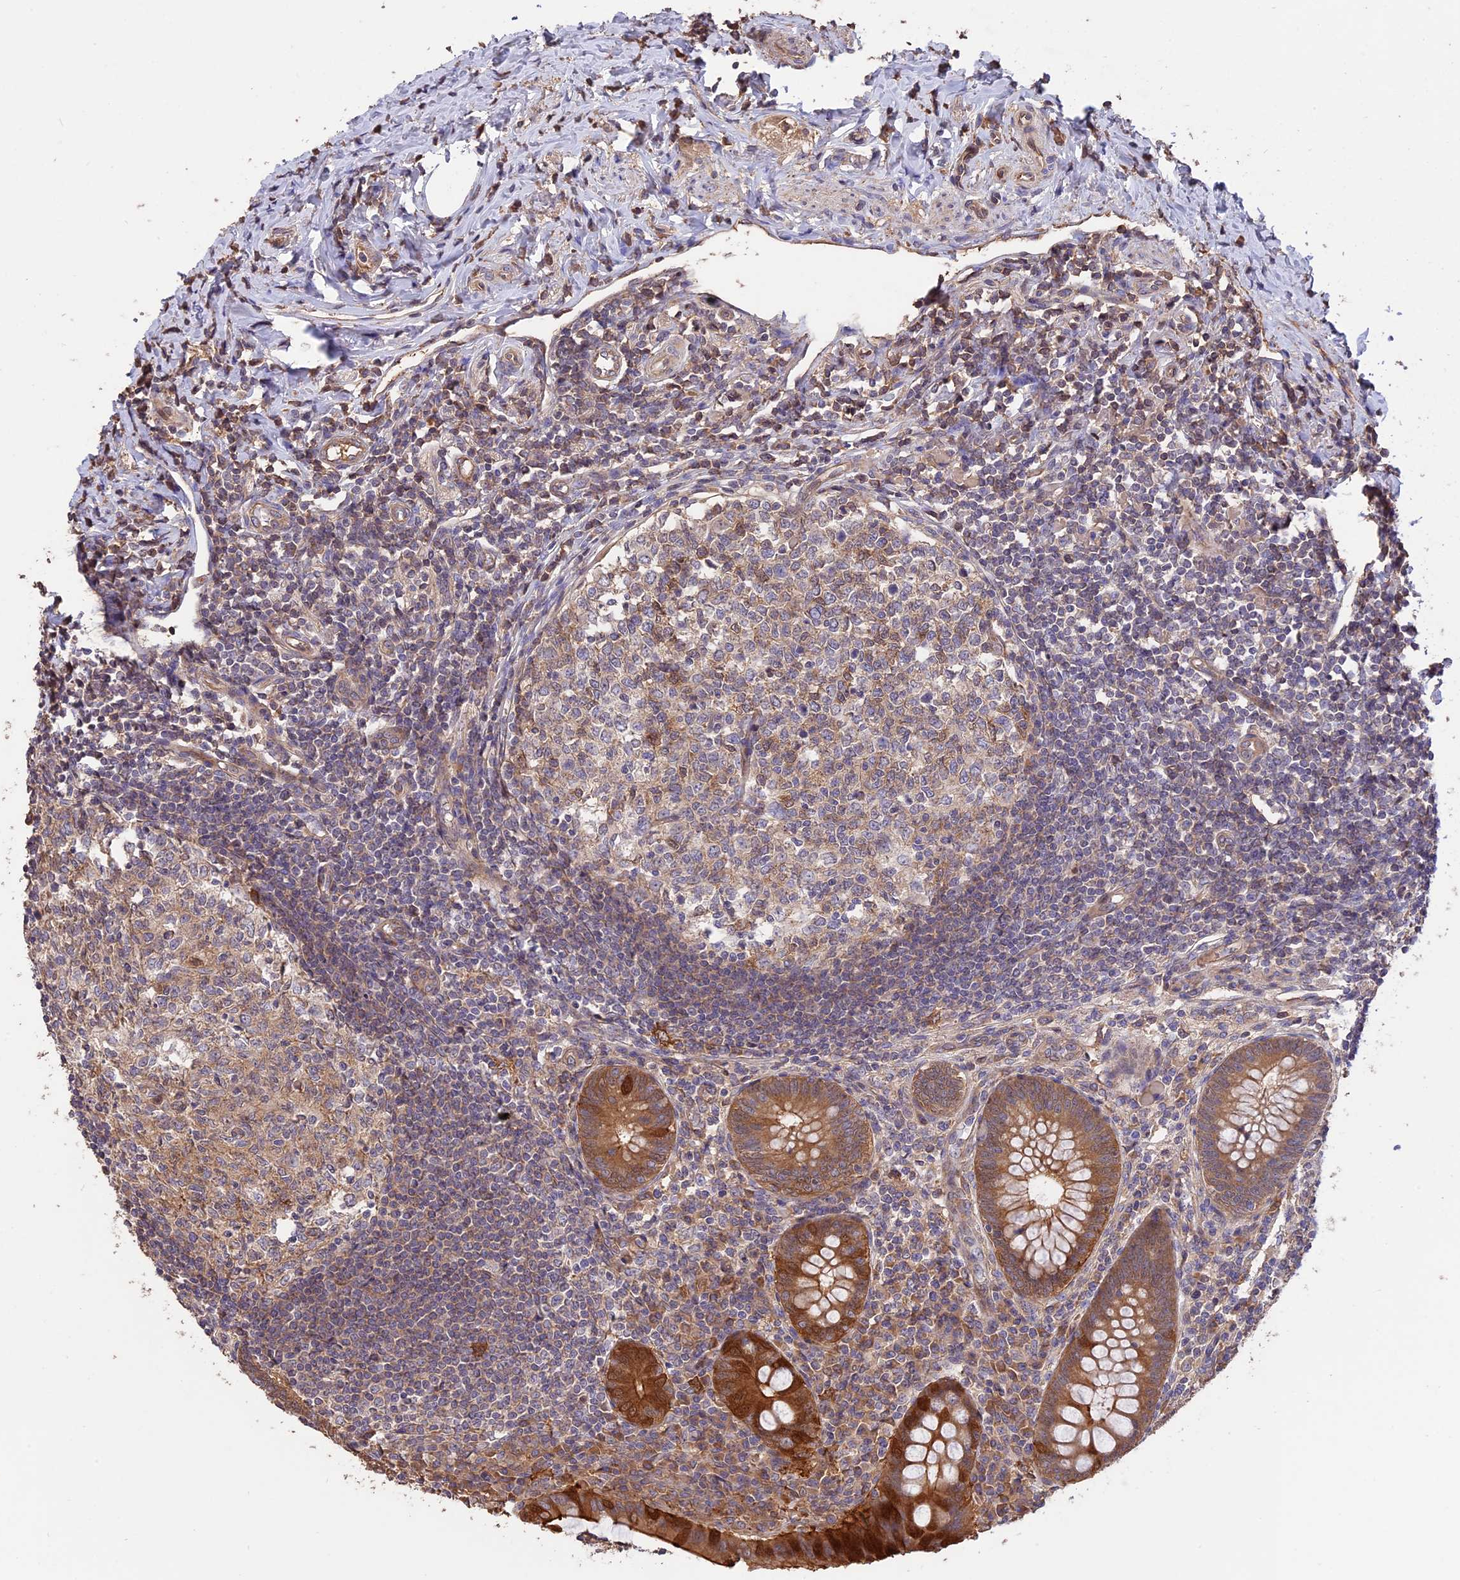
{"staining": {"intensity": "moderate", "quantity": ">75%", "location": "cytoplasmic/membranous"}, "tissue": "appendix", "cell_type": "Glandular cells", "image_type": "normal", "snomed": [{"axis": "morphology", "description": "Normal tissue, NOS"}, {"axis": "topography", "description": "Appendix"}], "caption": "Human appendix stained with a brown dye reveals moderate cytoplasmic/membranous positive staining in approximately >75% of glandular cells.", "gene": "RASAL1", "patient": {"sex": "female", "age": 33}}